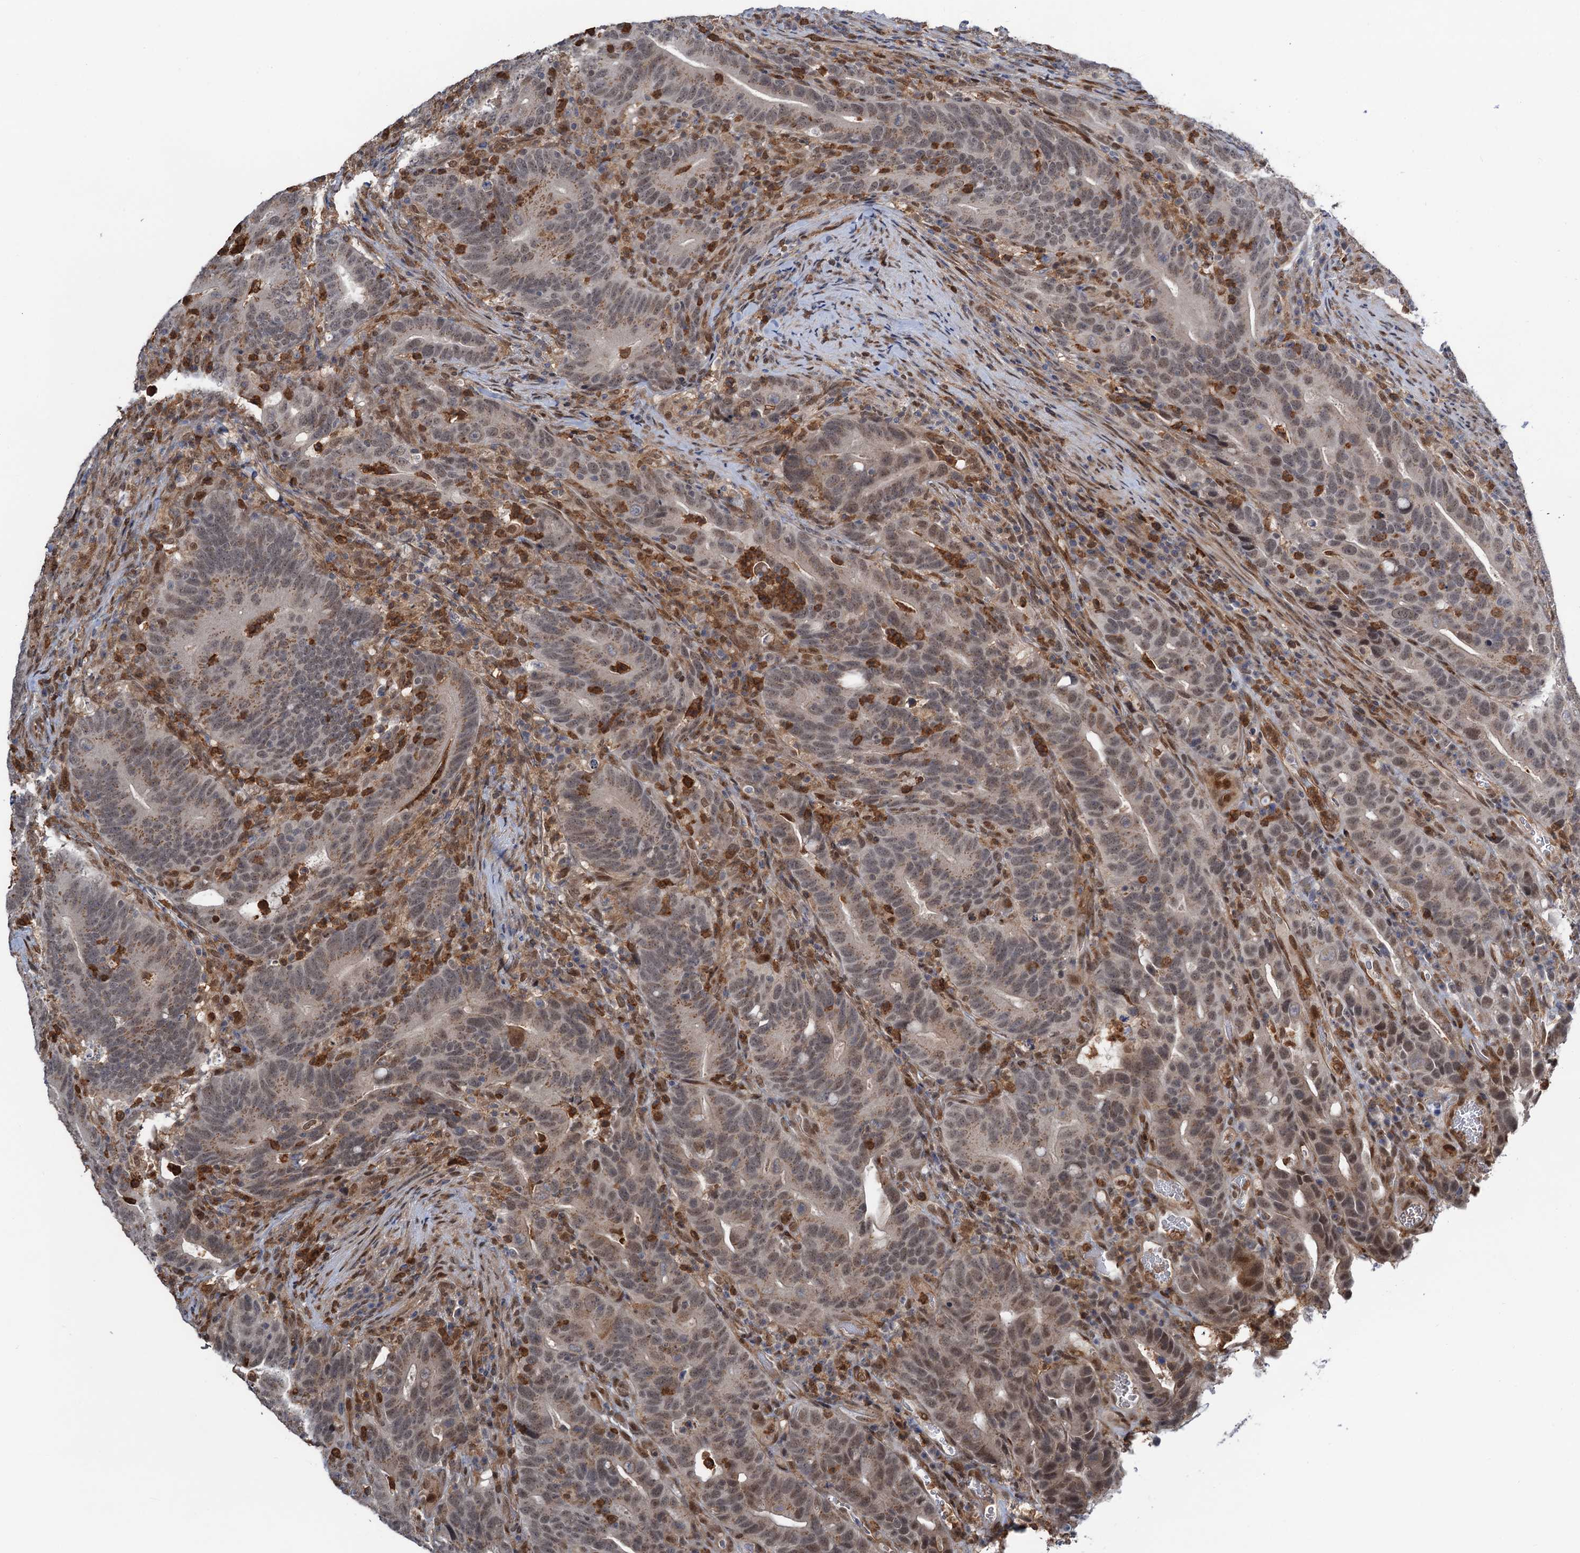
{"staining": {"intensity": "moderate", "quantity": "25%-75%", "location": "nuclear"}, "tissue": "colorectal cancer", "cell_type": "Tumor cells", "image_type": "cancer", "snomed": [{"axis": "morphology", "description": "Adenocarcinoma, NOS"}, {"axis": "topography", "description": "Colon"}], "caption": "The micrograph reveals staining of colorectal cancer, revealing moderate nuclear protein staining (brown color) within tumor cells.", "gene": "ZNF609", "patient": {"sex": "female", "age": 66}}